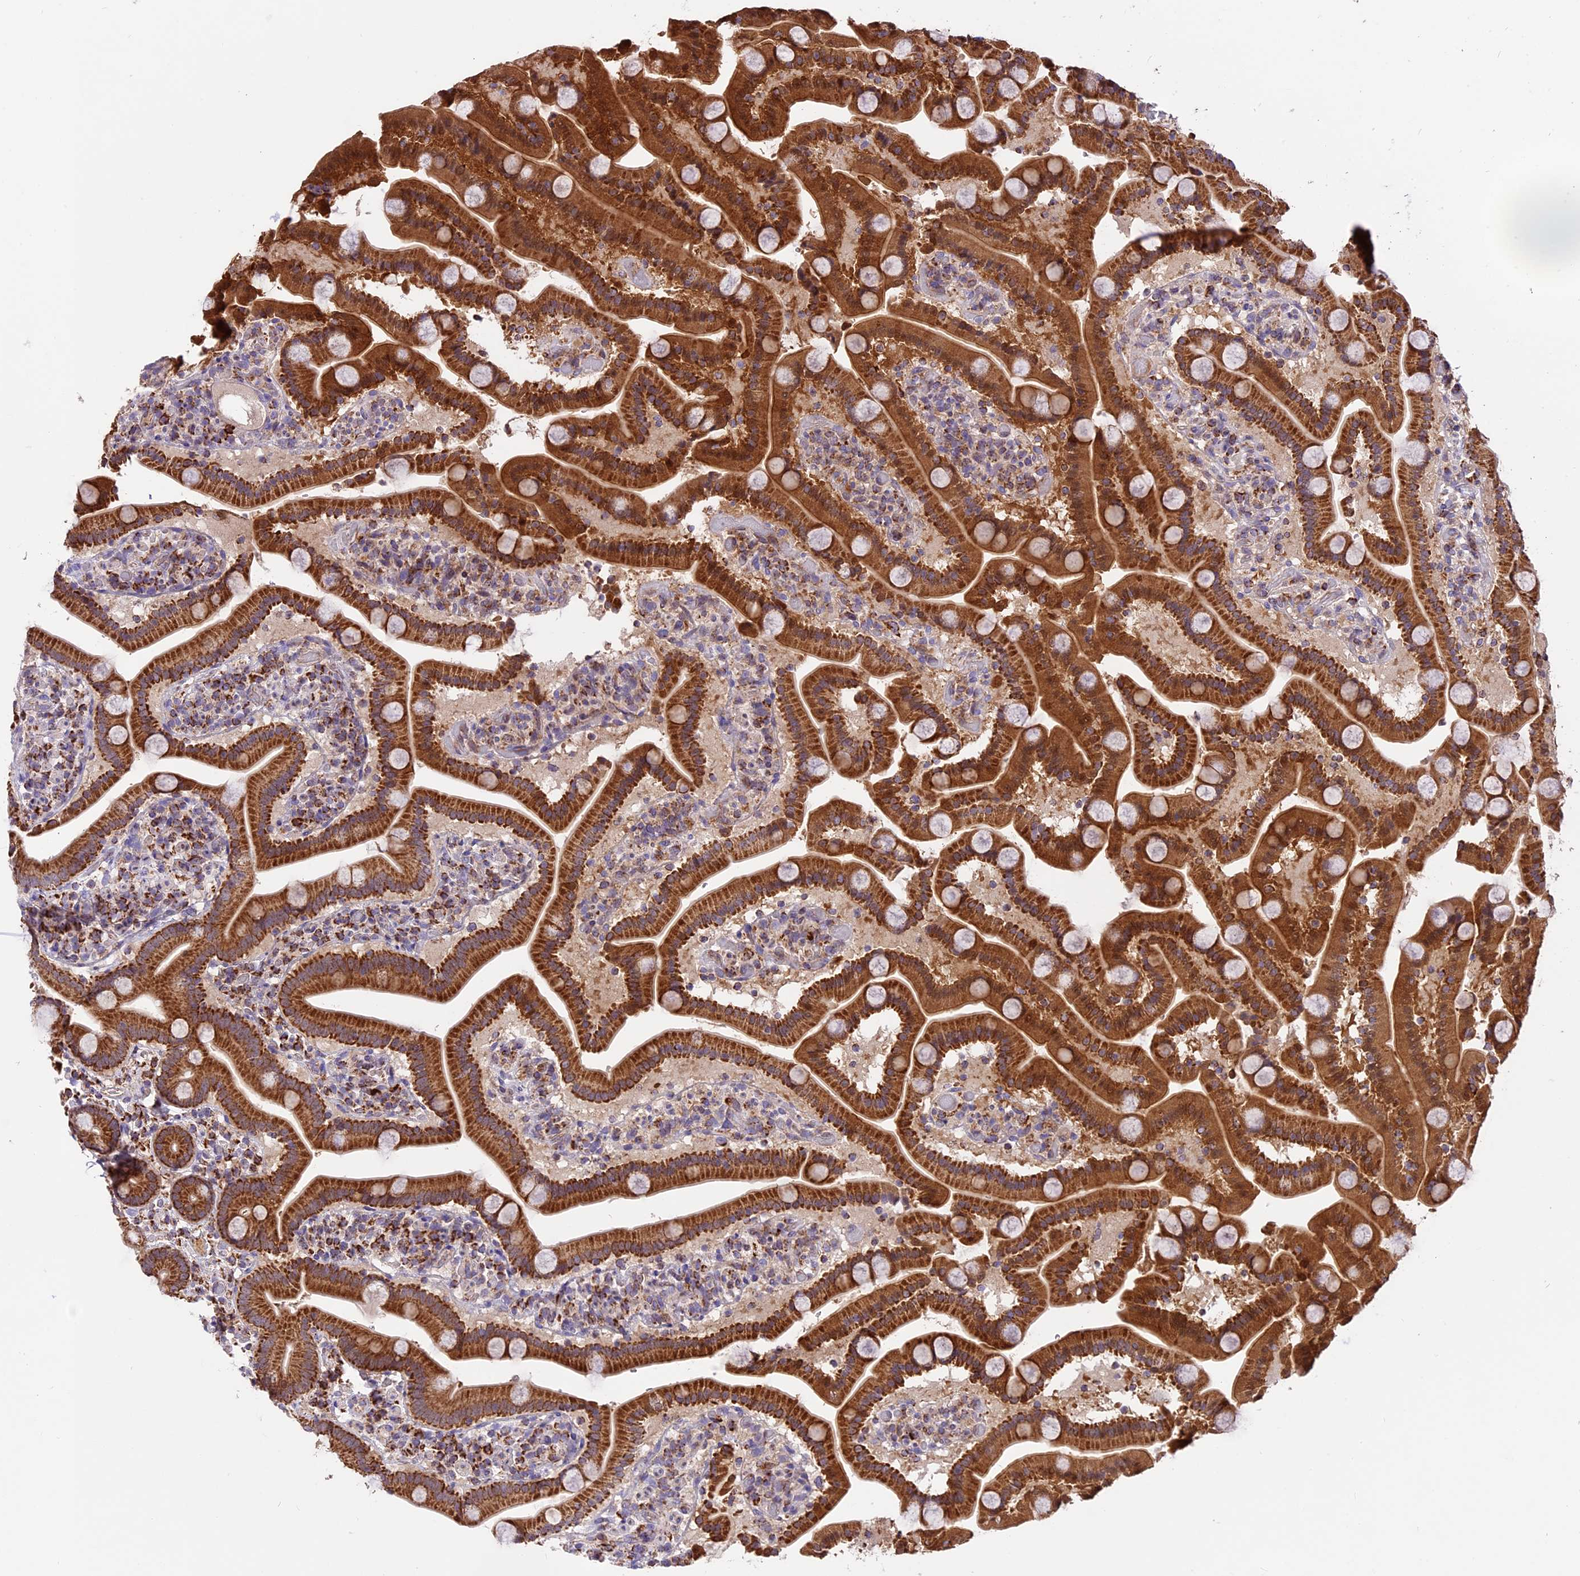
{"staining": {"intensity": "strong", "quantity": ">75%", "location": "cytoplasmic/membranous"}, "tissue": "duodenum", "cell_type": "Glandular cells", "image_type": "normal", "snomed": [{"axis": "morphology", "description": "Normal tissue, NOS"}, {"axis": "topography", "description": "Duodenum"}], "caption": "This is a photomicrograph of immunohistochemistry (IHC) staining of unremarkable duodenum, which shows strong positivity in the cytoplasmic/membranous of glandular cells.", "gene": "COX17", "patient": {"sex": "male", "age": 55}}